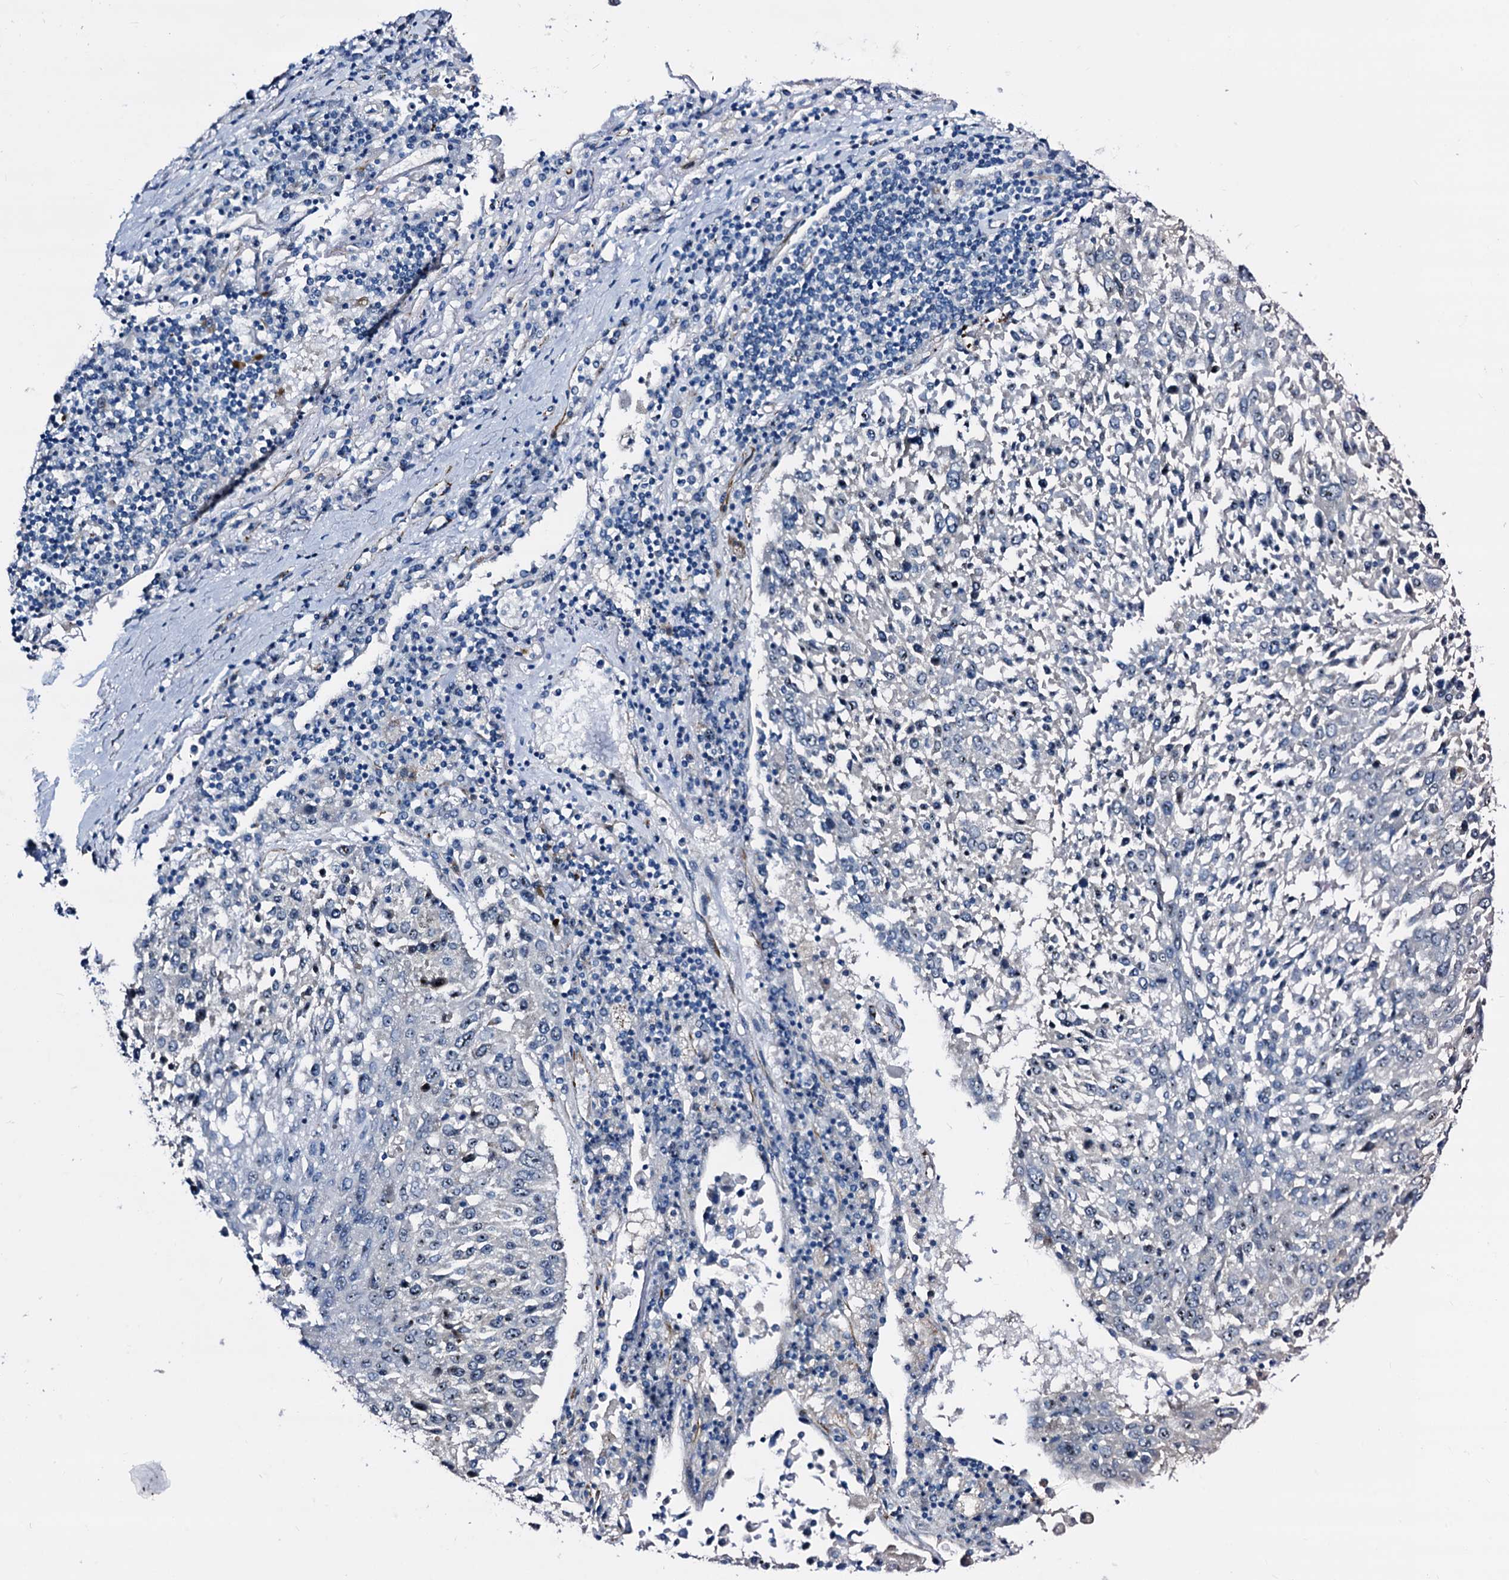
{"staining": {"intensity": "weak", "quantity": "25%-75%", "location": "nuclear"}, "tissue": "lung cancer", "cell_type": "Tumor cells", "image_type": "cancer", "snomed": [{"axis": "morphology", "description": "Squamous cell carcinoma, NOS"}, {"axis": "topography", "description": "Lung"}], "caption": "IHC micrograph of neoplastic tissue: human squamous cell carcinoma (lung) stained using immunohistochemistry (IHC) exhibits low levels of weak protein expression localized specifically in the nuclear of tumor cells, appearing as a nuclear brown color.", "gene": "EMG1", "patient": {"sex": "male", "age": 65}}